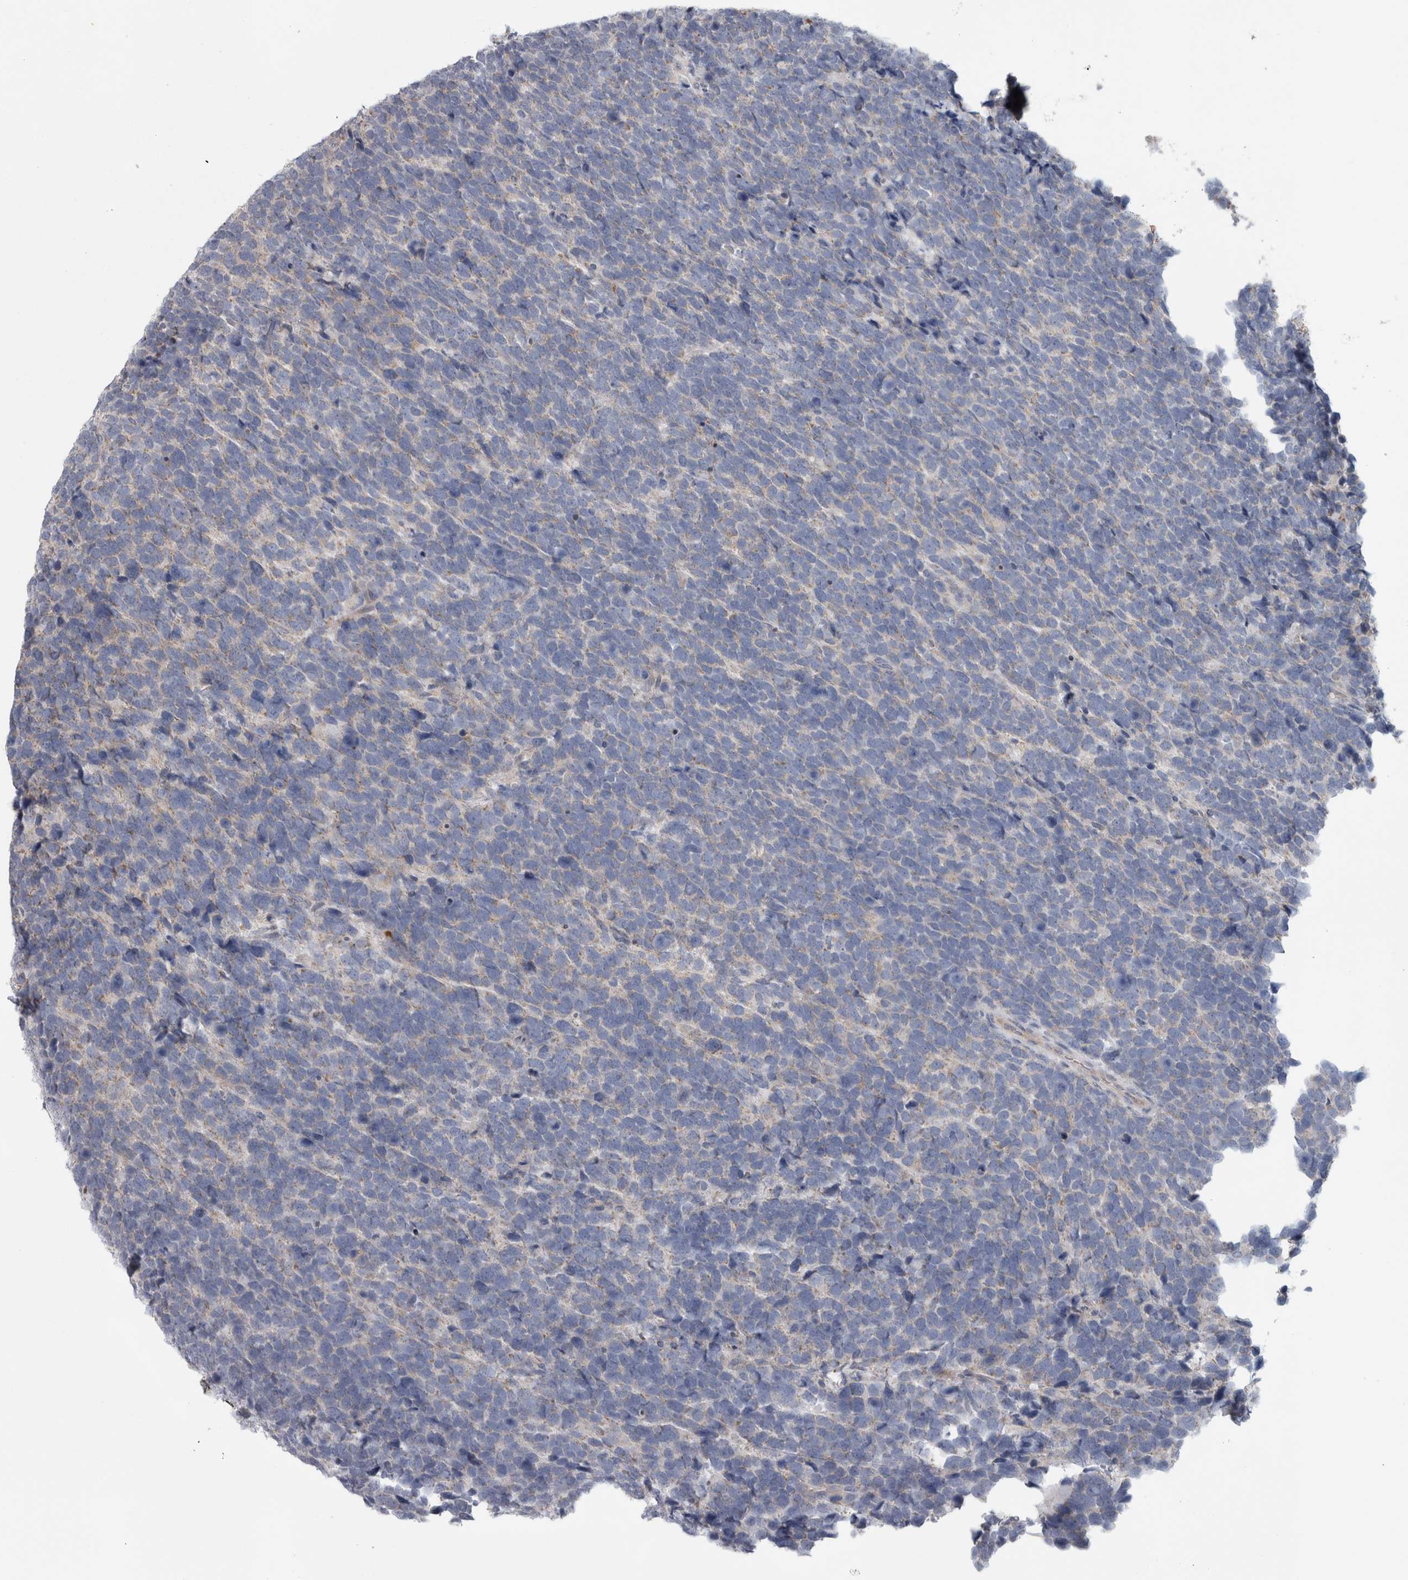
{"staining": {"intensity": "weak", "quantity": "<25%", "location": "cytoplasmic/membranous"}, "tissue": "urothelial cancer", "cell_type": "Tumor cells", "image_type": "cancer", "snomed": [{"axis": "morphology", "description": "Urothelial carcinoma, High grade"}, {"axis": "topography", "description": "Urinary bladder"}], "caption": "Urothelial cancer was stained to show a protein in brown. There is no significant staining in tumor cells.", "gene": "SCO1", "patient": {"sex": "female", "age": 82}}